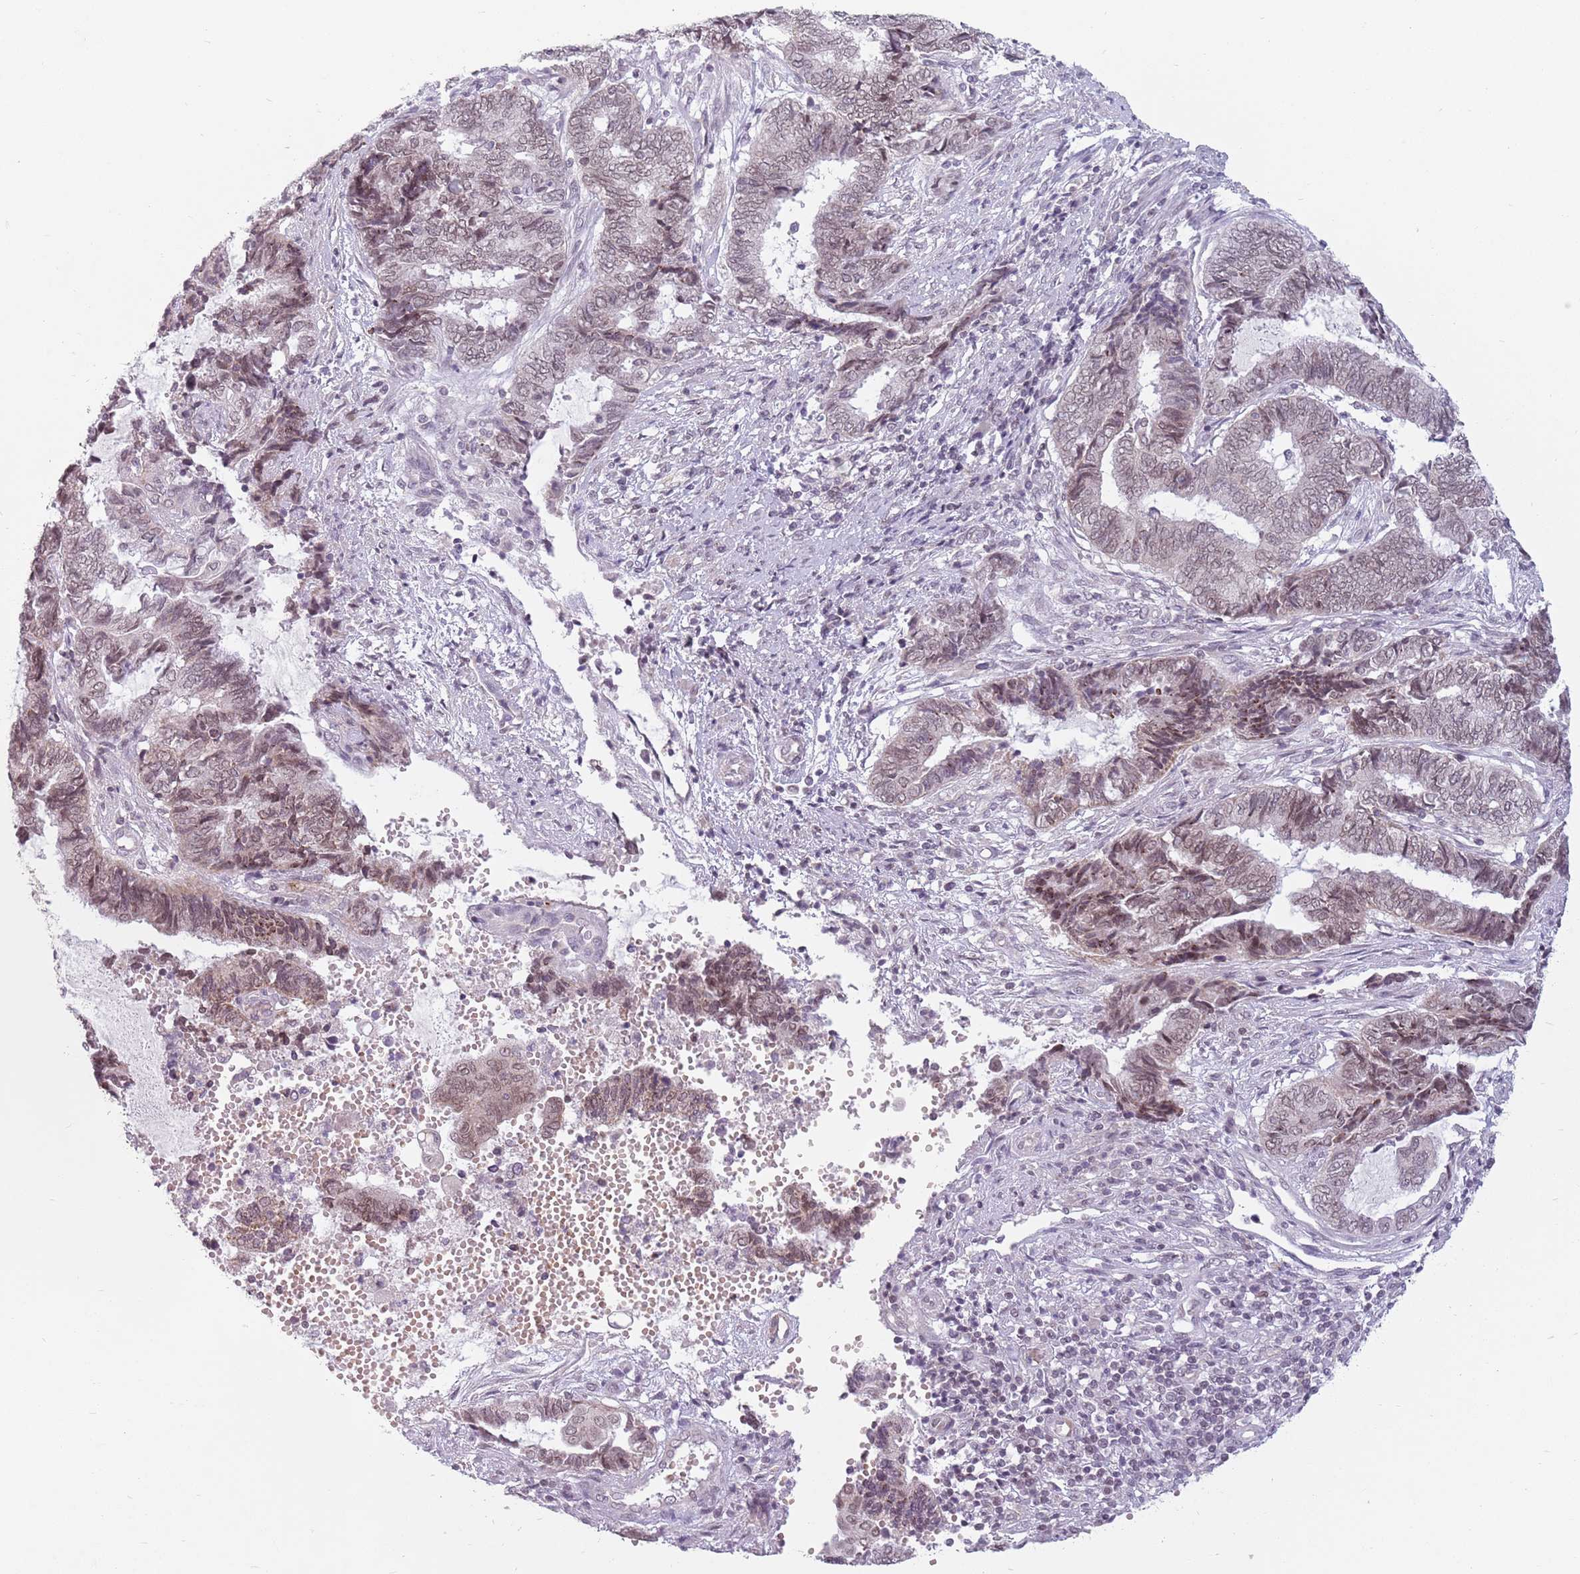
{"staining": {"intensity": "moderate", "quantity": "<25%", "location": "nuclear"}, "tissue": "endometrial cancer", "cell_type": "Tumor cells", "image_type": "cancer", "snomed": [{"axis": "morphology", "description": "Adenocarcinoma, NOS"}, {"axis": "topography", "description": "Uterus"}, {"axis": "topography", "description": "Endometrium"}], "caption": "The immunohistochemical stain shows moderate nuclear expression in tumor cells of endometrial adenocarcinoma tissue. Nuclei are stained in blue.", "gene": "ZNF574", "patient": {"sex": "female", "age": 70}}